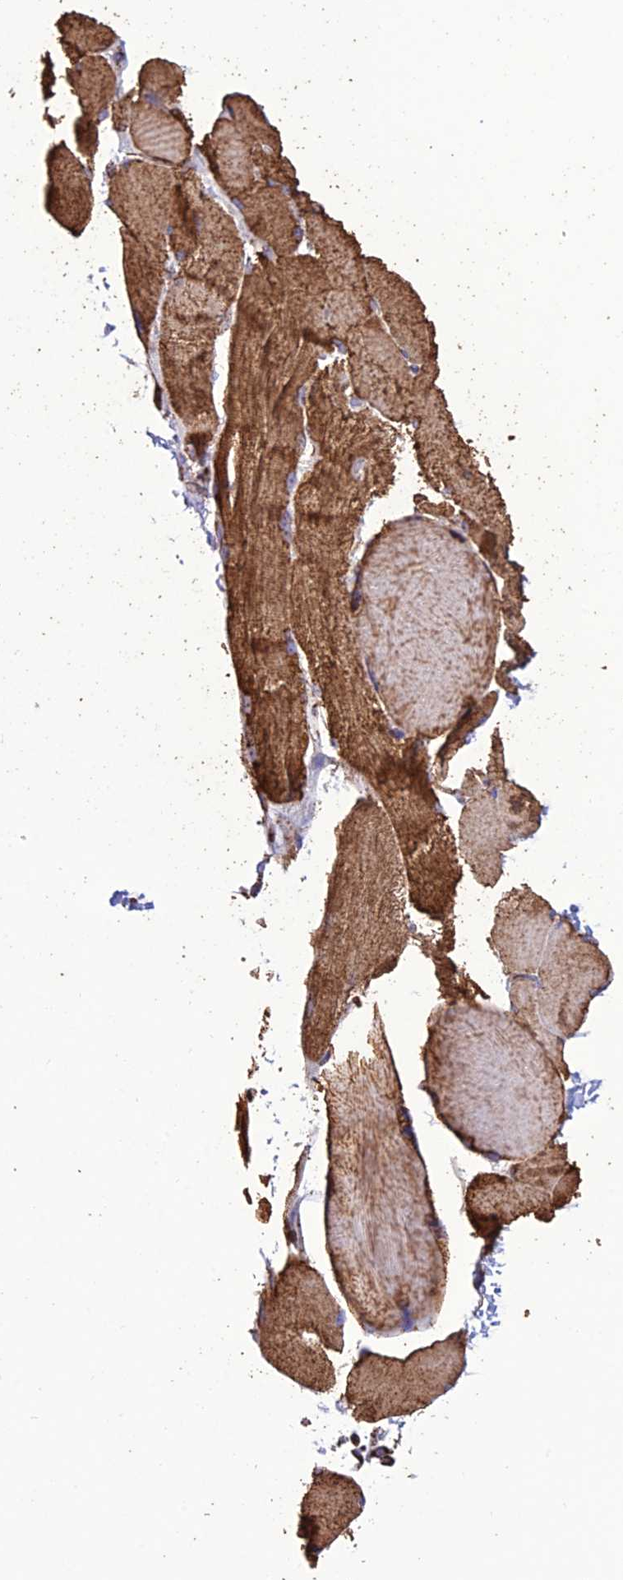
{"staining": {"intensity": "moderate", "quantity": "25%-75%", "location": "cytoplasmic/membranous"}, "tissue": "skeletal muscle", "cell_type": "Myocytes", "image_type": "normal", "snomed": [{"axis": "morphology", "description": "Normal tissue, NOS"}, {"axis": "topography", "description": "Skin"}, {"axis": "topography", "description": "Skeletal muscle"}], "caption": "Skeletal muscle stained for a protein (brown) displays moderate cytoplasmic/membranous positive positivity in about 25%-75% of myocytes.", "gene": "NDUFAF1", "patient": {"sex": "male", "age": 83}}